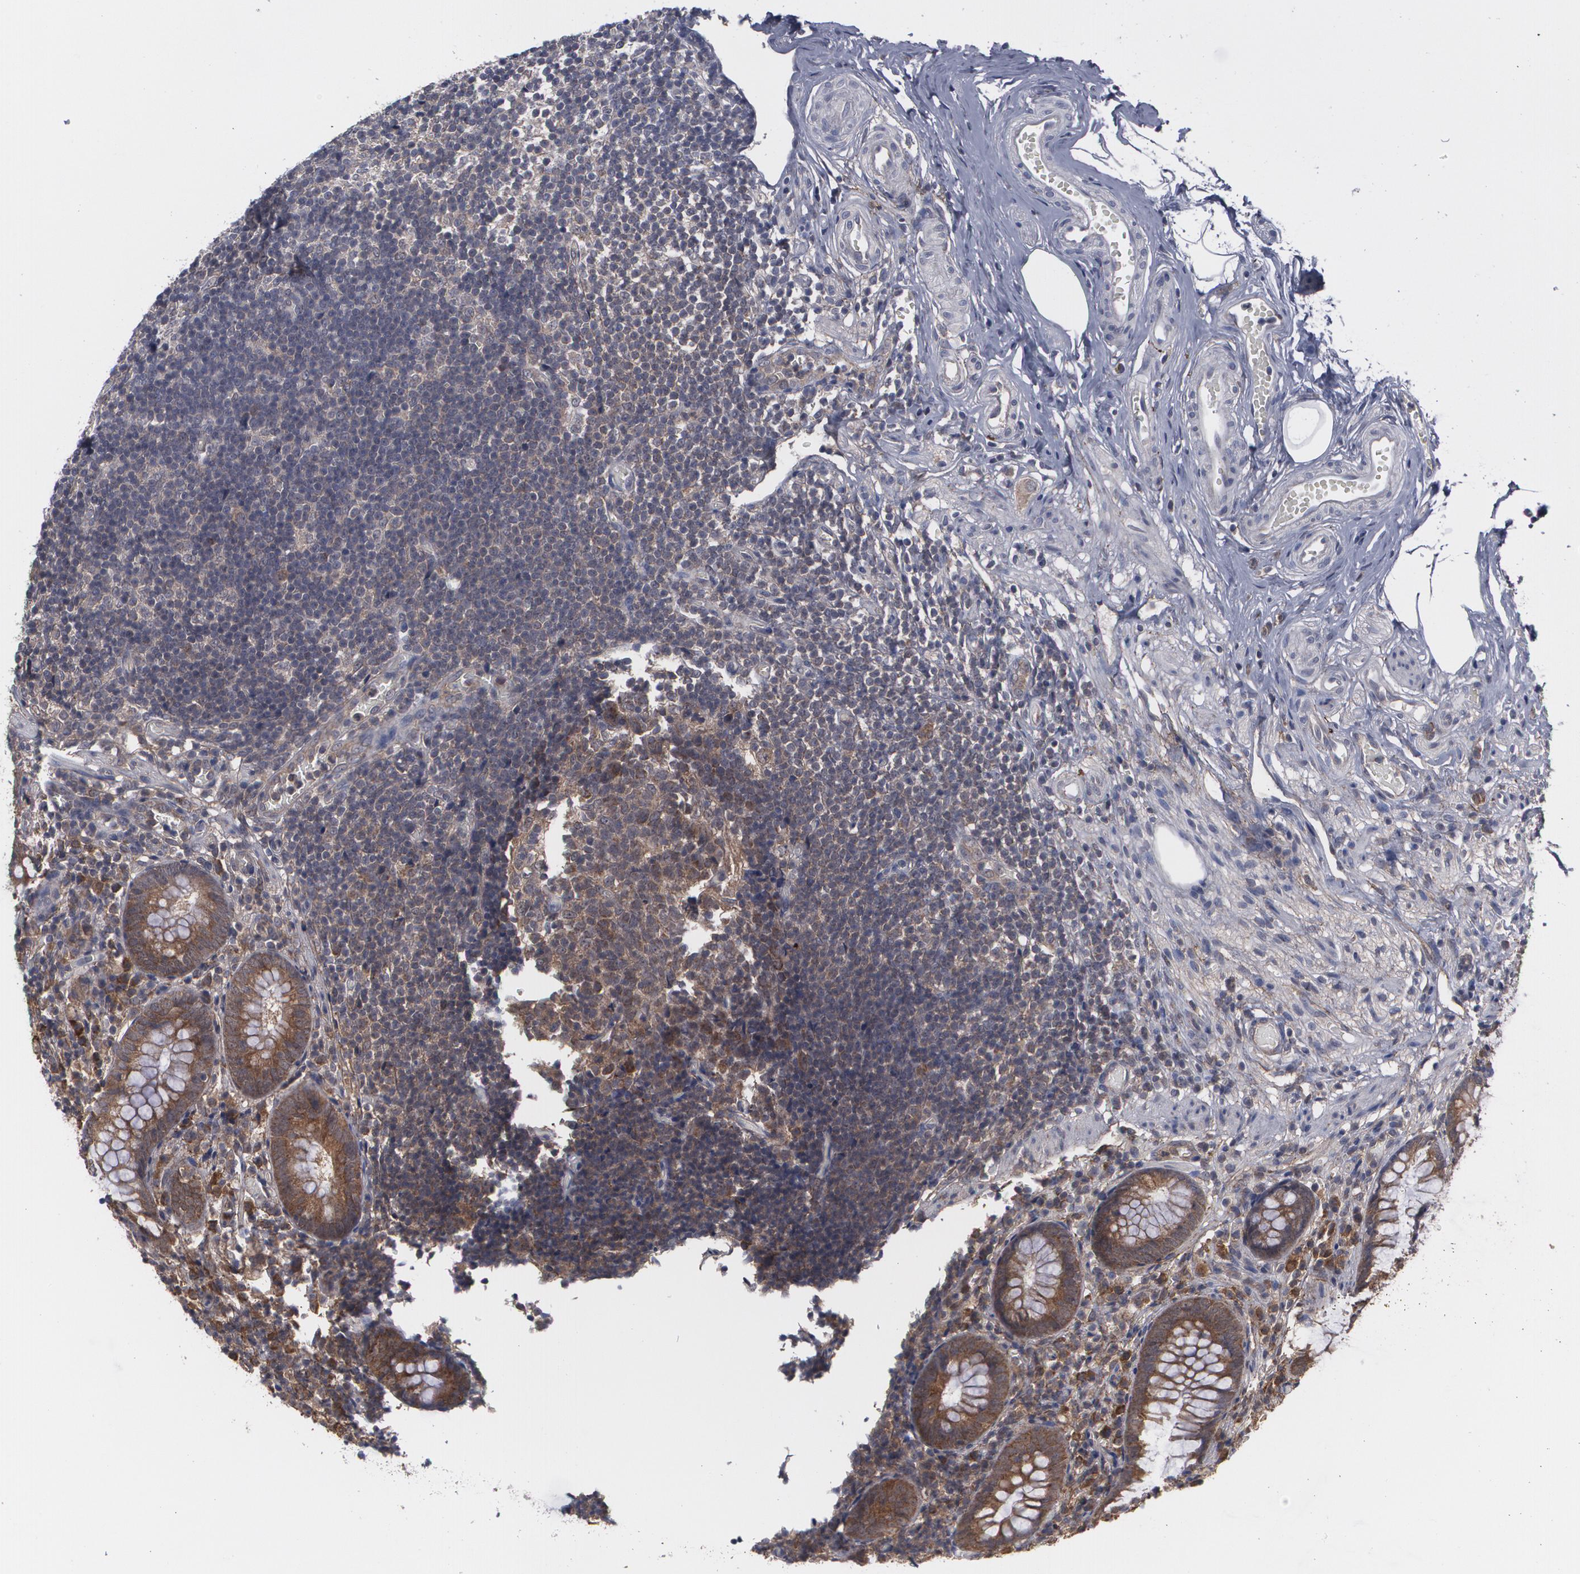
{"staining": {"intensity": "moderate", "quantity": ">75%", "location": "cytoplasmic/membranous"}, "tissue": "appendix", "cell_type": "Glandular cells", "image_type": "normal", "snomed": [{"axis": "morphology", "description": "Normal tissue, NOS"}, {"axis": "topography", "description": "Appendix"}], "caption": "Immunohistochemical staining of normal human appendix reveals >75% levels of moderate cytoplasmic/membranous protein positivity in approximately >75% of glandular cells. (DAB = brown stain, brightfield microscopy at high magnification).", "gene": "BMP6", "patient": {"sex": "male", "age": 38}}